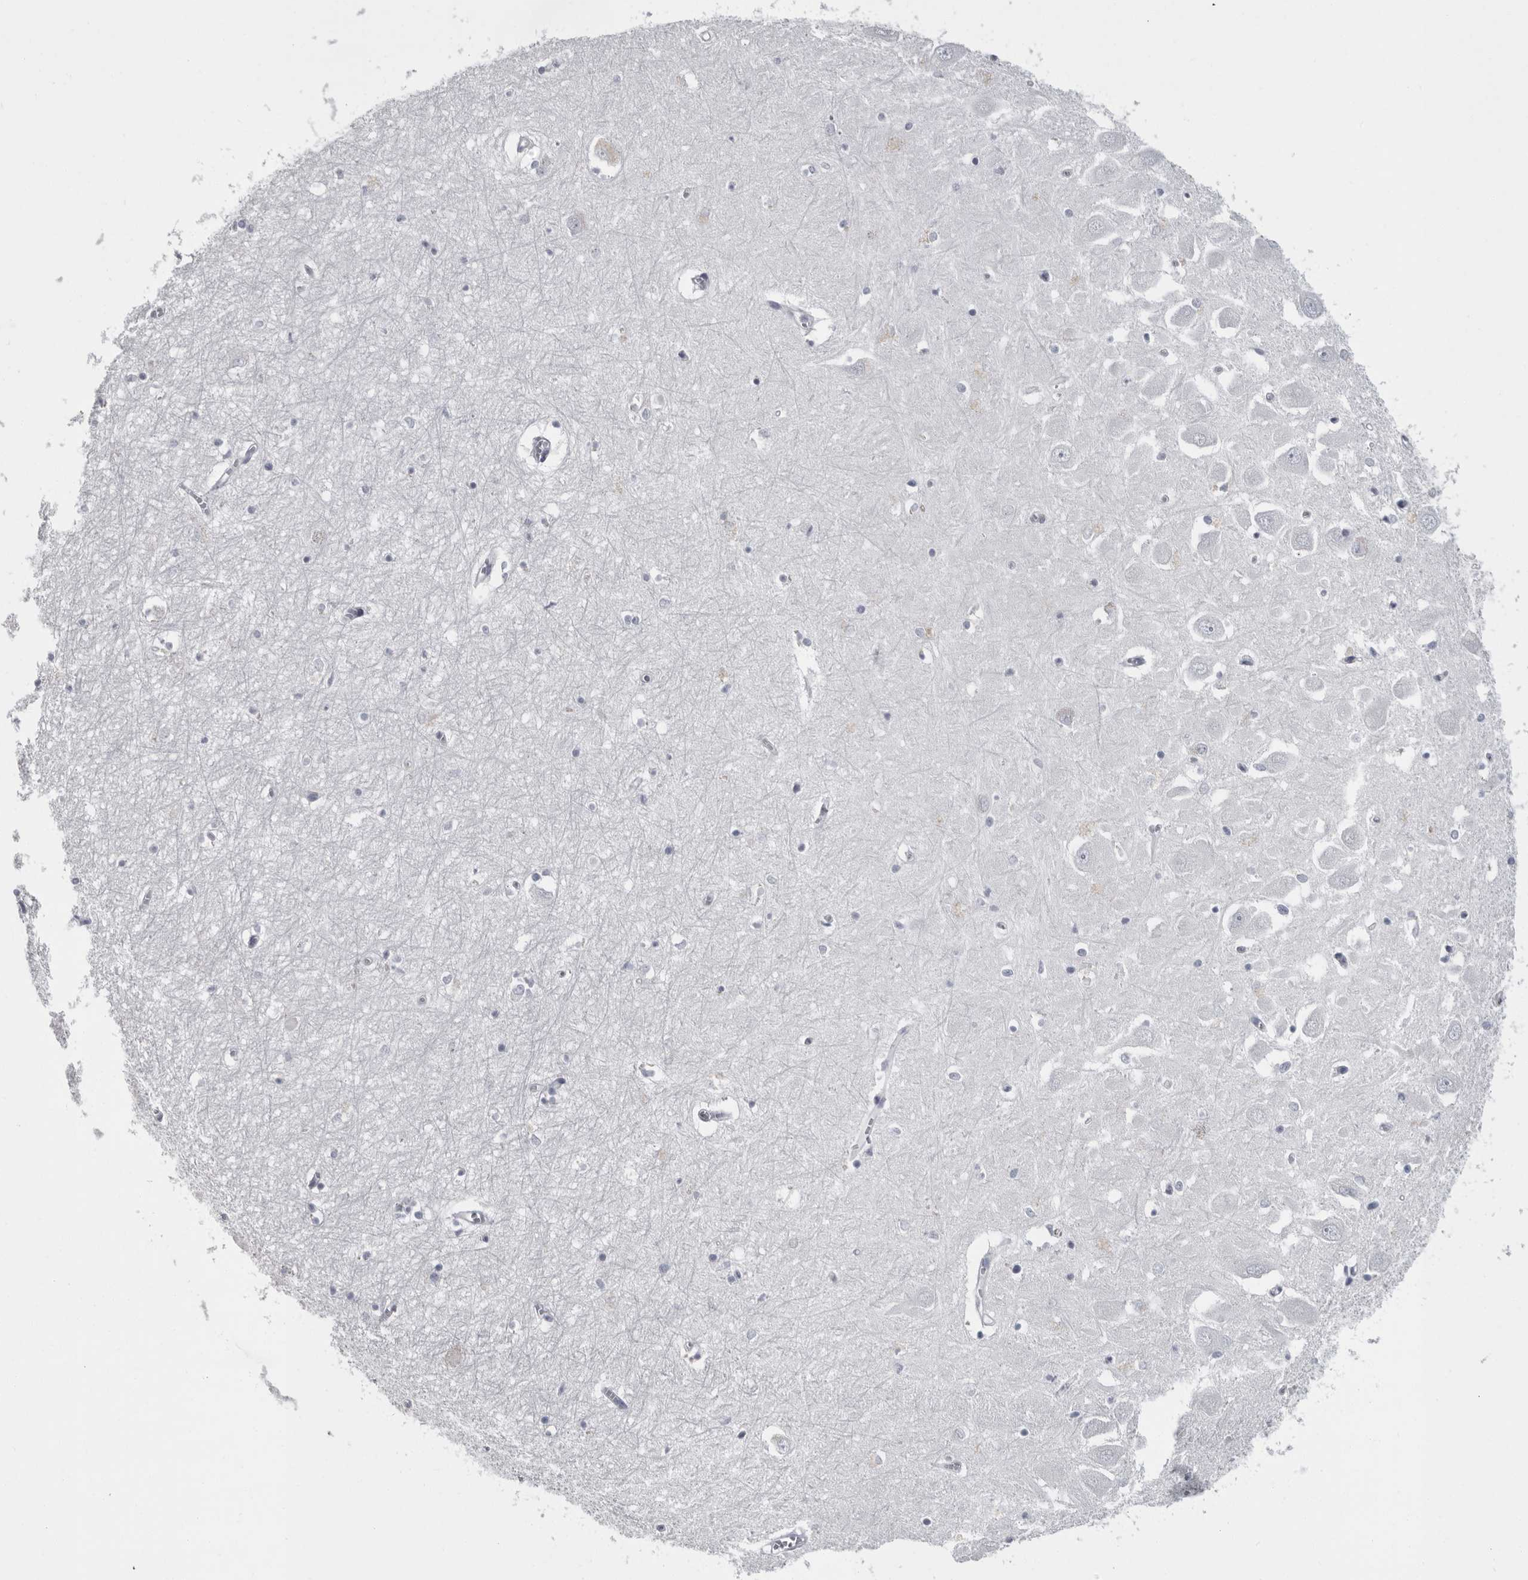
{"staining": {"intensity": "negative", "quantity": "none", "location": "none"}, "tissue": "hippocampus", "cell_type": "Glial cells", "image_type": "normal", "snomed": [{"axis": "morphology", "description": "Normal tissue, NOS"}, {"axis": "topography", "description": "Hippocampus"}], "caption": "Histopathology image shows no significant protein staining in glial cells of unremarkable hippocampus.", "gene": "SLC25A39", "patient": {"sex": "male", "age": 70}}